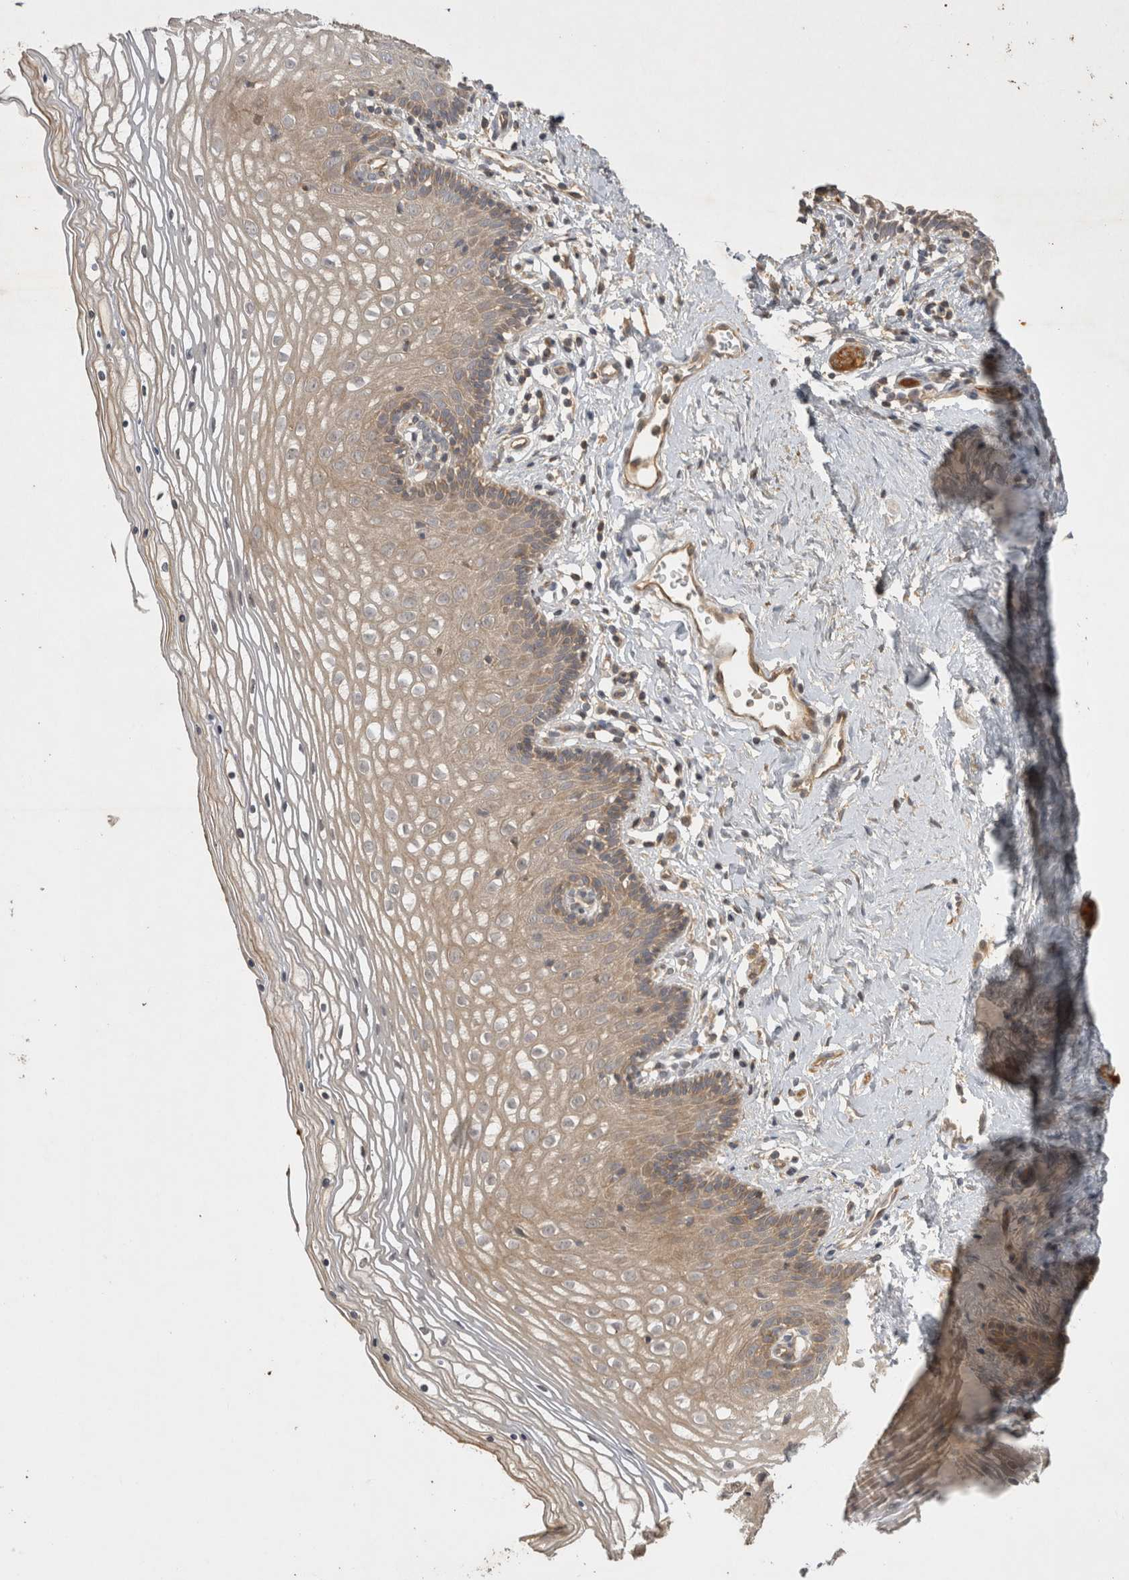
{"staining": {"intensity": "weak", "quantity": "<25%", "location": "cytoplasmic/membranous"}, "tissue": "vagina", "cell_type": "Squamous epithelial cells", "image_type": "normal", "snomed": [{"axis": "morphology", "description": "Normal tissue, NOS"}, {"axis": "topography", "description": "Vagina"}], "caption": "Immunohistochemistry (IHC) photomicrograph of benign human vagina stained for a protein (brown), which demonstrates no positivity in squamous epithelial cells.", "gene": "PPP1R42", "patient": {"sex": "female", "age": 32}}